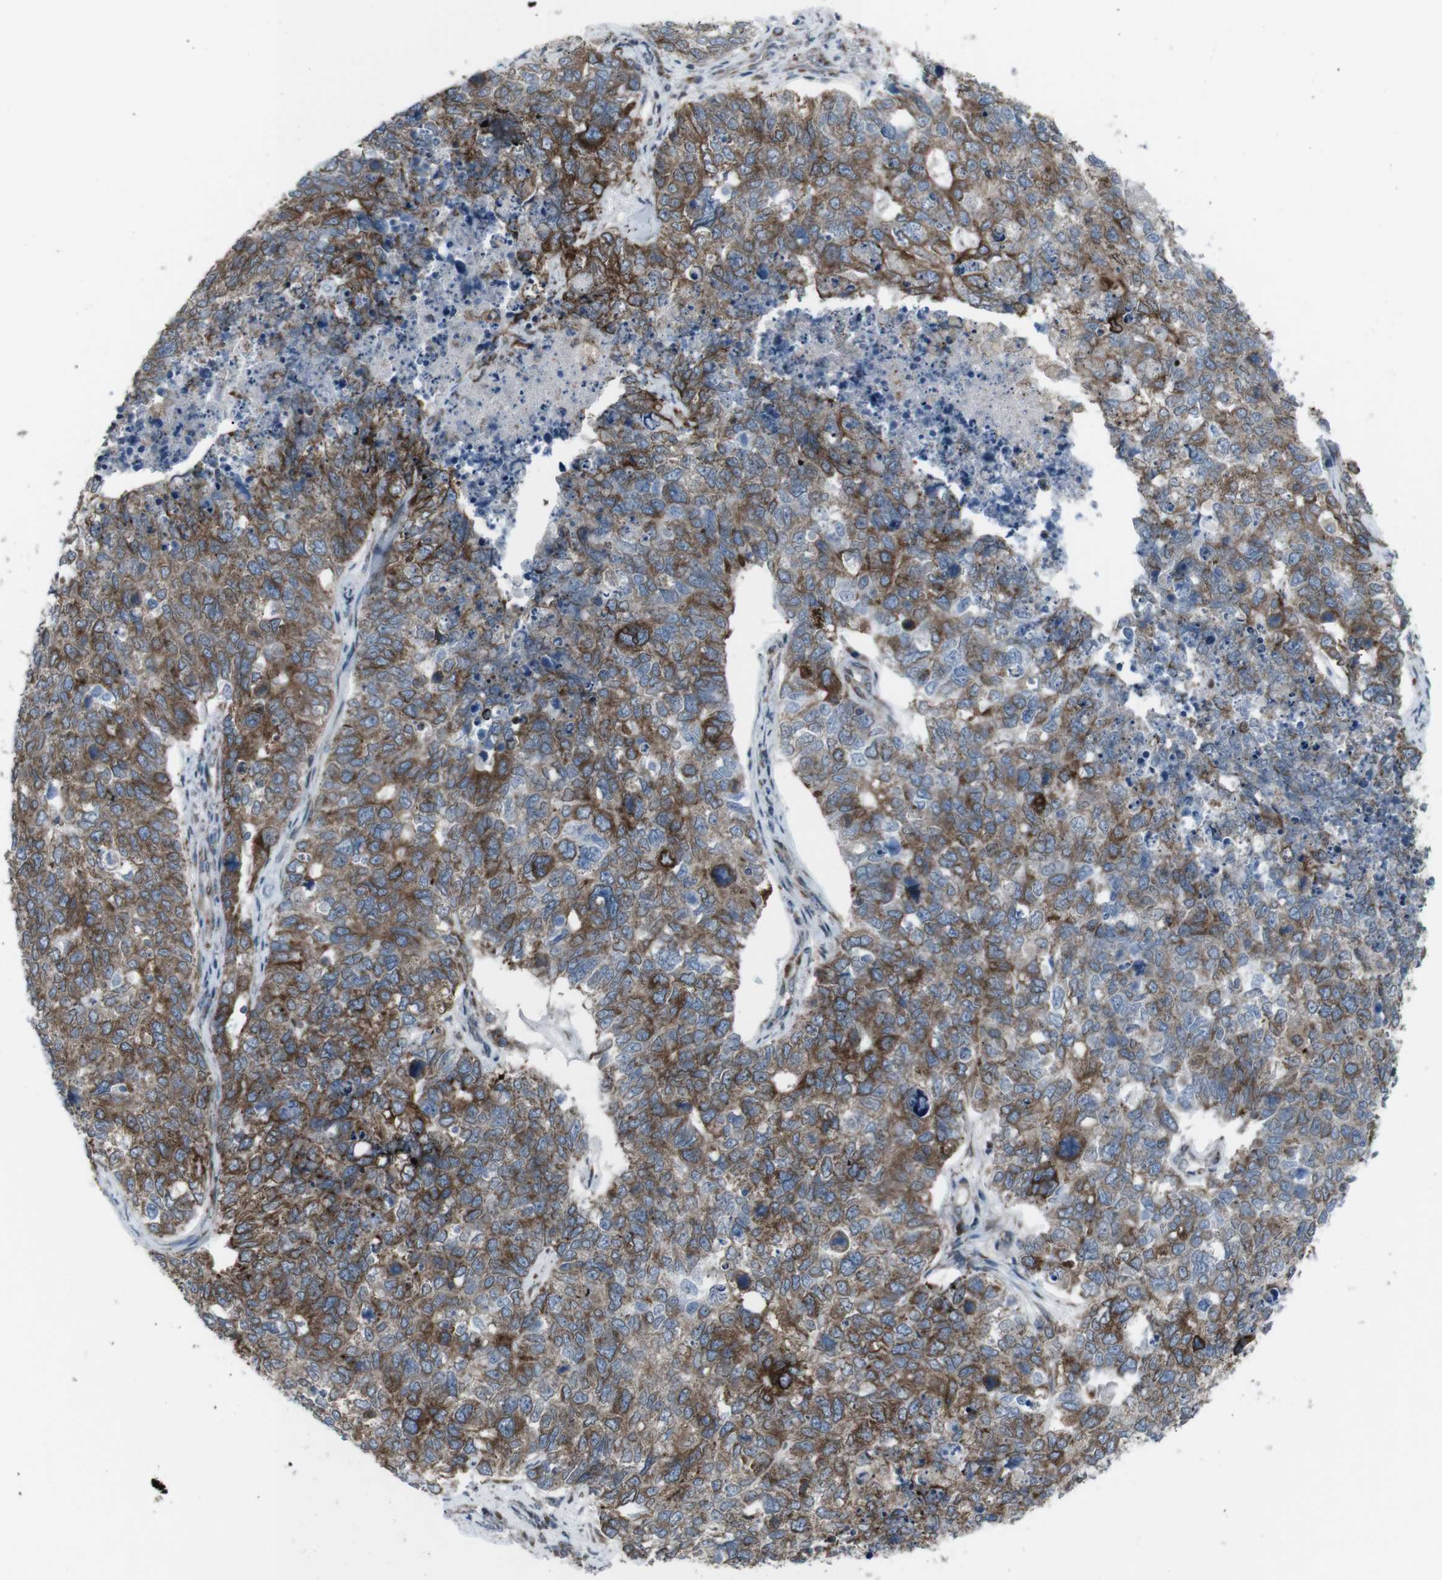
{"staining": {"intensity": "moderate", "quantity": "25%-75%", "location": "cytoplasmic/membranous"}, "tissue": "cervical cancer", "cell_type": "Tumor cells", "image_type": "cancer", "snomed": [{"axis": "morphology", "description": "Squamous cell carcinoma, NOS"}, {"axis": "topography", "description": "Cervix"}], "caption": "Approximately 25%-75% of tumor cells in human cervical squamous cell carcinoma display moderate cytoplasmic/membranous protein staining as visualized by brown immunohistochemical staining.", "gene": "LNPK", "patient": {"sex": "female", "age": 63}}